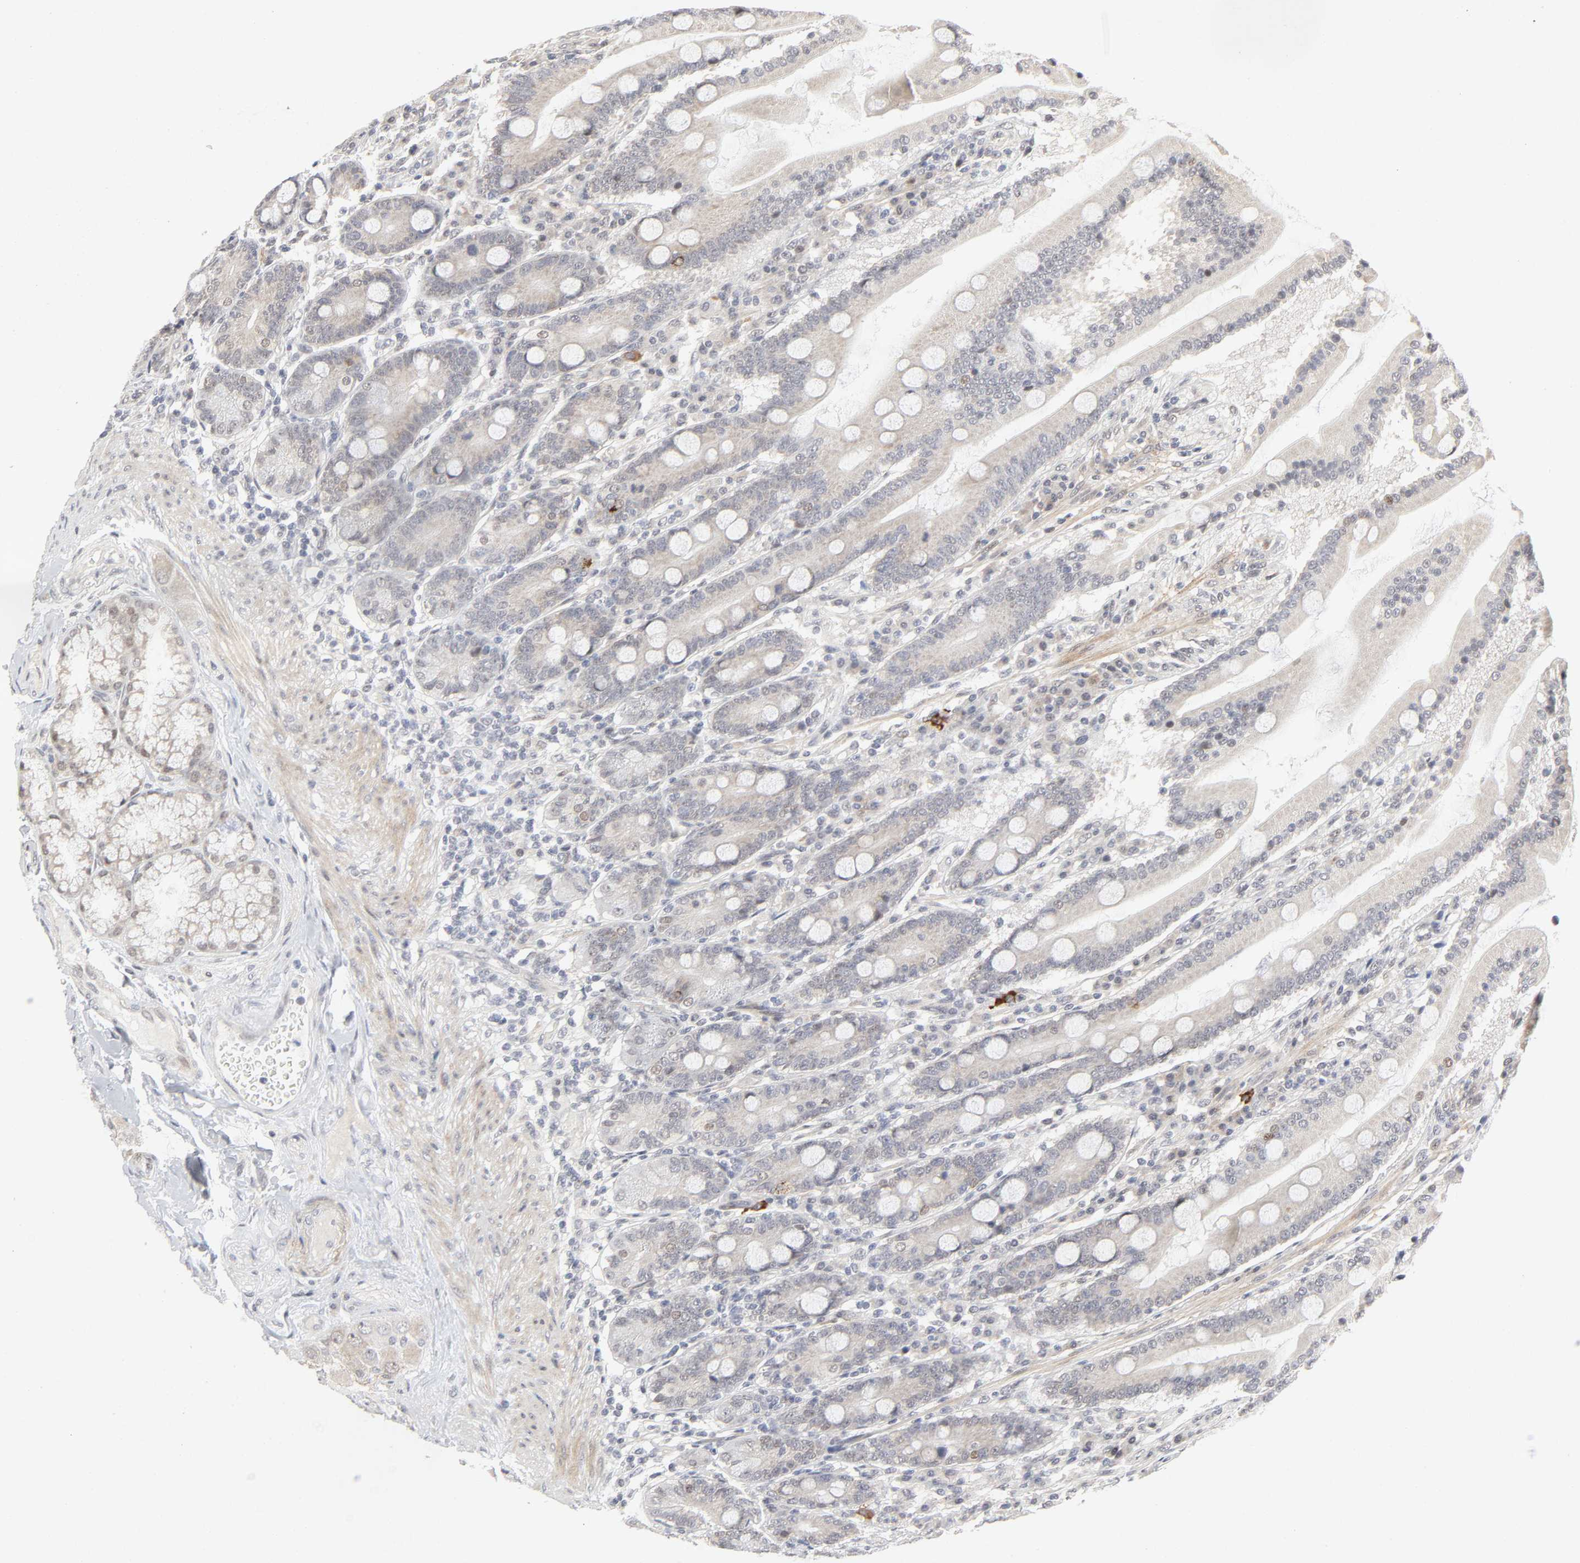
{"staining": {"intensity": "weak", "quantity": "25%-75%", "location": "cytoplasmic/membranous"}, "tissue": "duodenum", "cell_type": "Glandular cells", "image_type": "normal", "snomed": [{"axis": "morphology", "description": "Normal tissue, NOS"}, {"axis": "topography", "description": "Duodenum"}], "caption": "This image reveals immunohistochemistry (IHC) staining of benign human duodenum, with low weak cytoplasmic/membranous positivity in about 25%-75% of glandular cells.", "gene": "ZKSCAN8", "patient": {"sex": "female", "age": 64}}